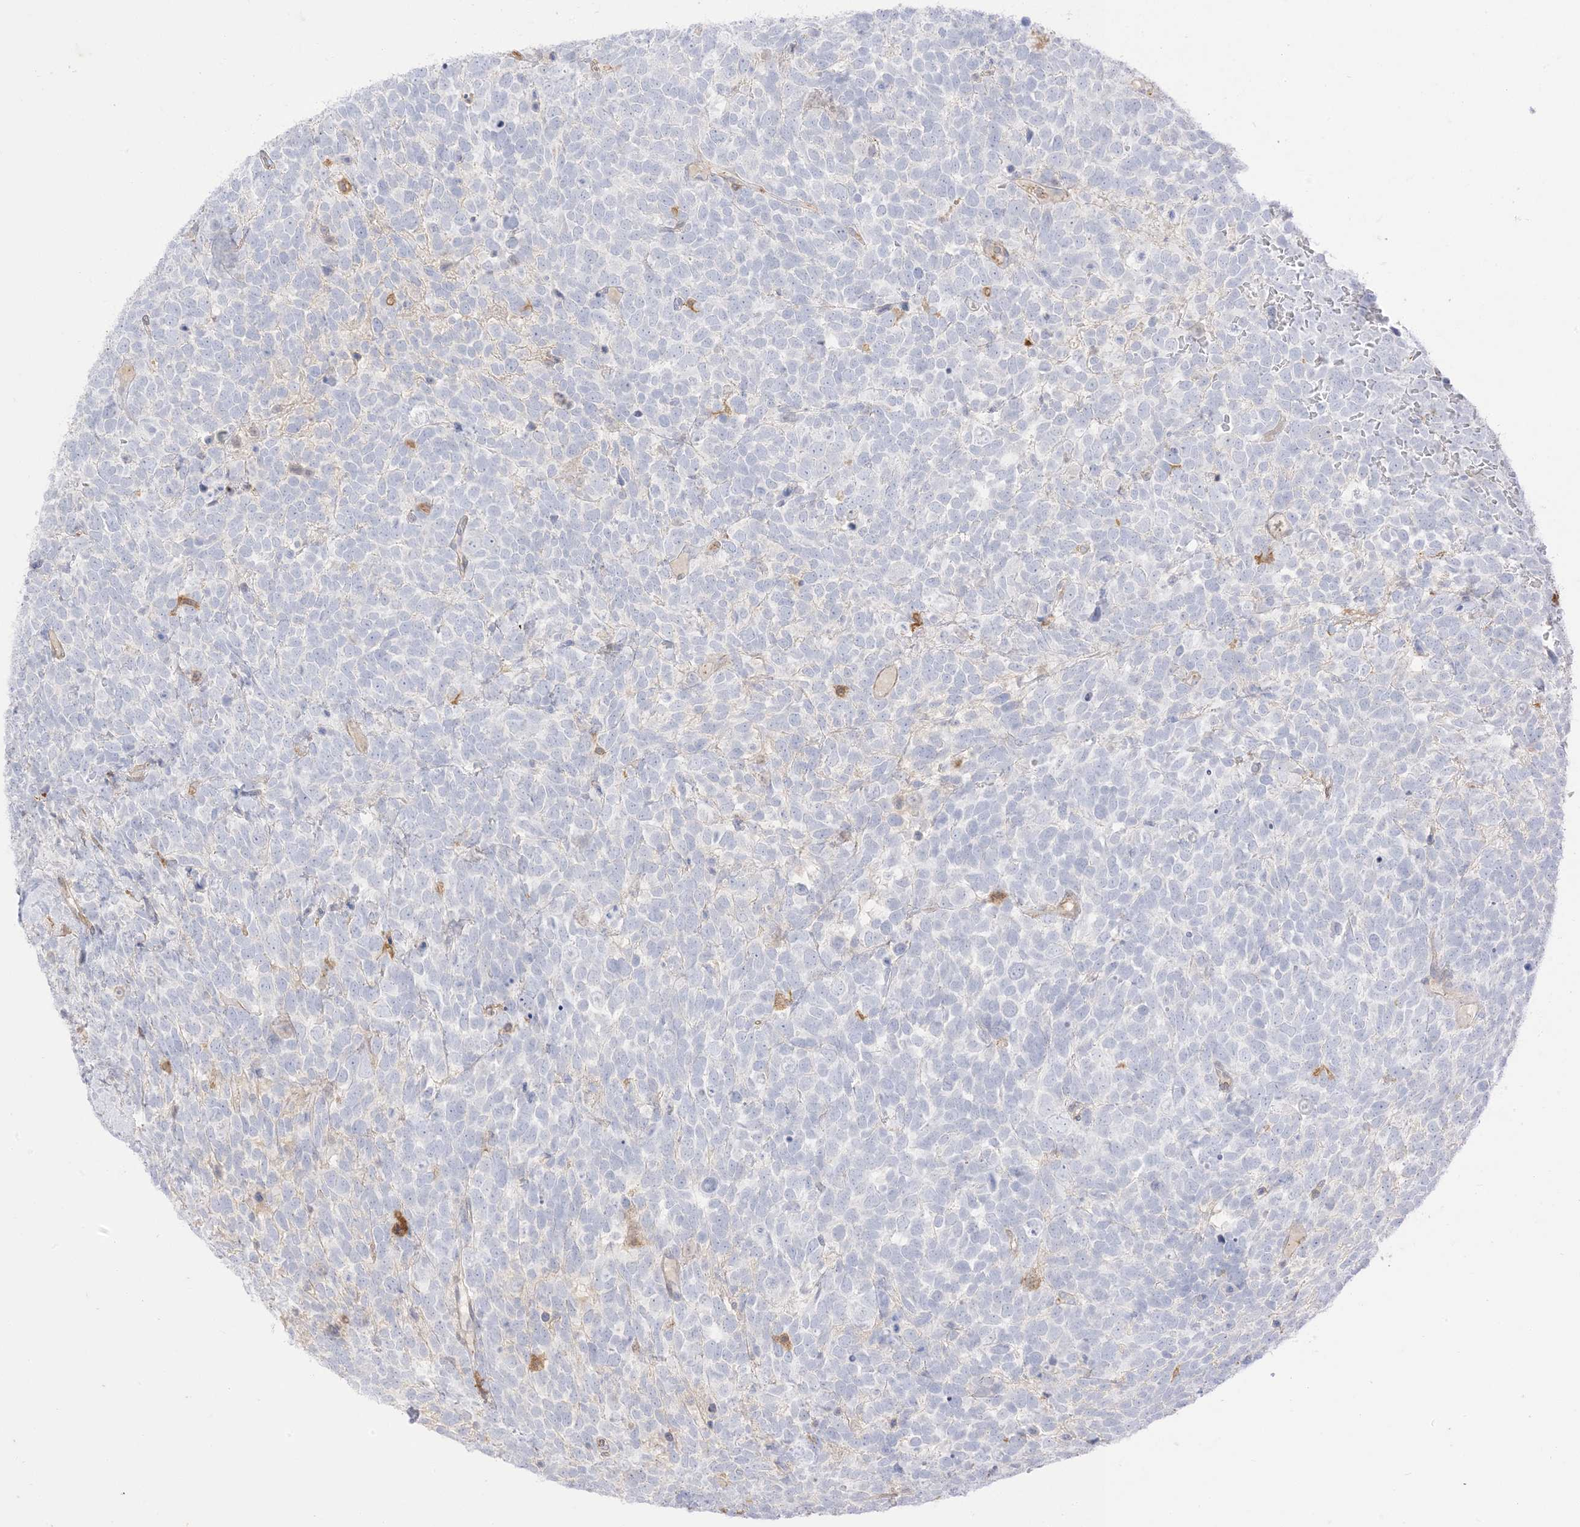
{"staining": {"intensity": "negative", "quantity": "none", "location": "none"}, "tissue": "urothelial cancer", "cell_type": "Tumor cells", "image_type": "cancer", "snomed": [{"axis": "morphology", "description": "Urothelial carcinoma, High grade"}, {"axis": "topography", "description": "Urinary bladder"}], "caption": "Immunohistochemistry histopathology image of human urothelial cancer stained for a protein (brown), which displays no expression in tumor cells. The staining was performed using DAB (3,3'-diaminobenzidine) to visualize the protein expression in brown, while the nuclei were stained in blue with hematoxylin (Magnification: 20x).", "gene": "GSN", "patient": {"sex": "female", "age": 82}}